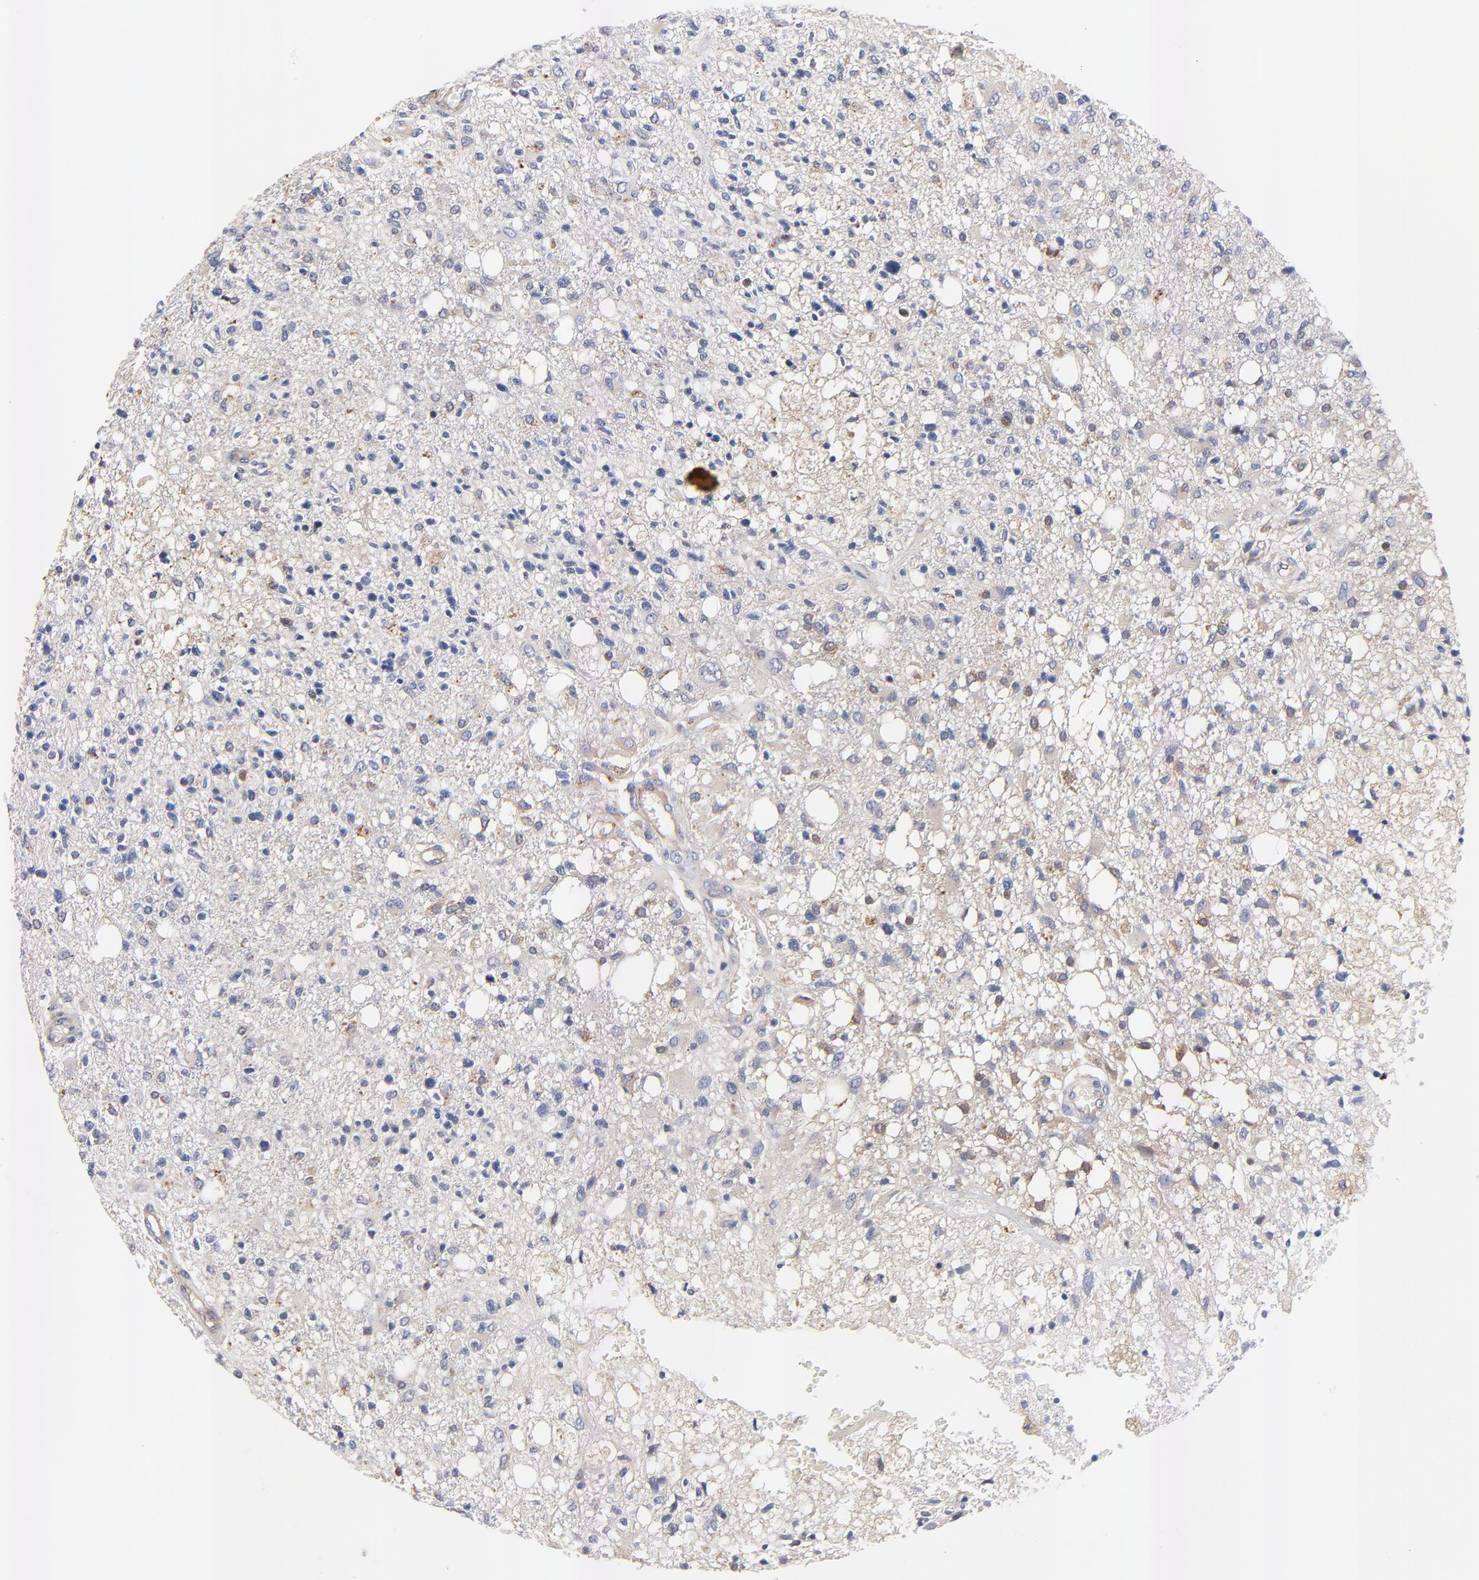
{"staining": {"intensity": "weak", "quantity": "<25%", "location": "cytoplasmic/membranous"}, "tissue": "glioma", "cell_type": "Tumor cells", "image_type": "cancer", "snomed": [{"axis": "morphology", "description": "Glioma, malignant, High grade"}, {"axis": "topography", "description": "Cerebral cortex"}], "caption": "The IHC micrograph has no significant staining in tumor cells of glioma tissue.", "gene": "FBXL2", "patient": {"sex": "male", "age": 76}}